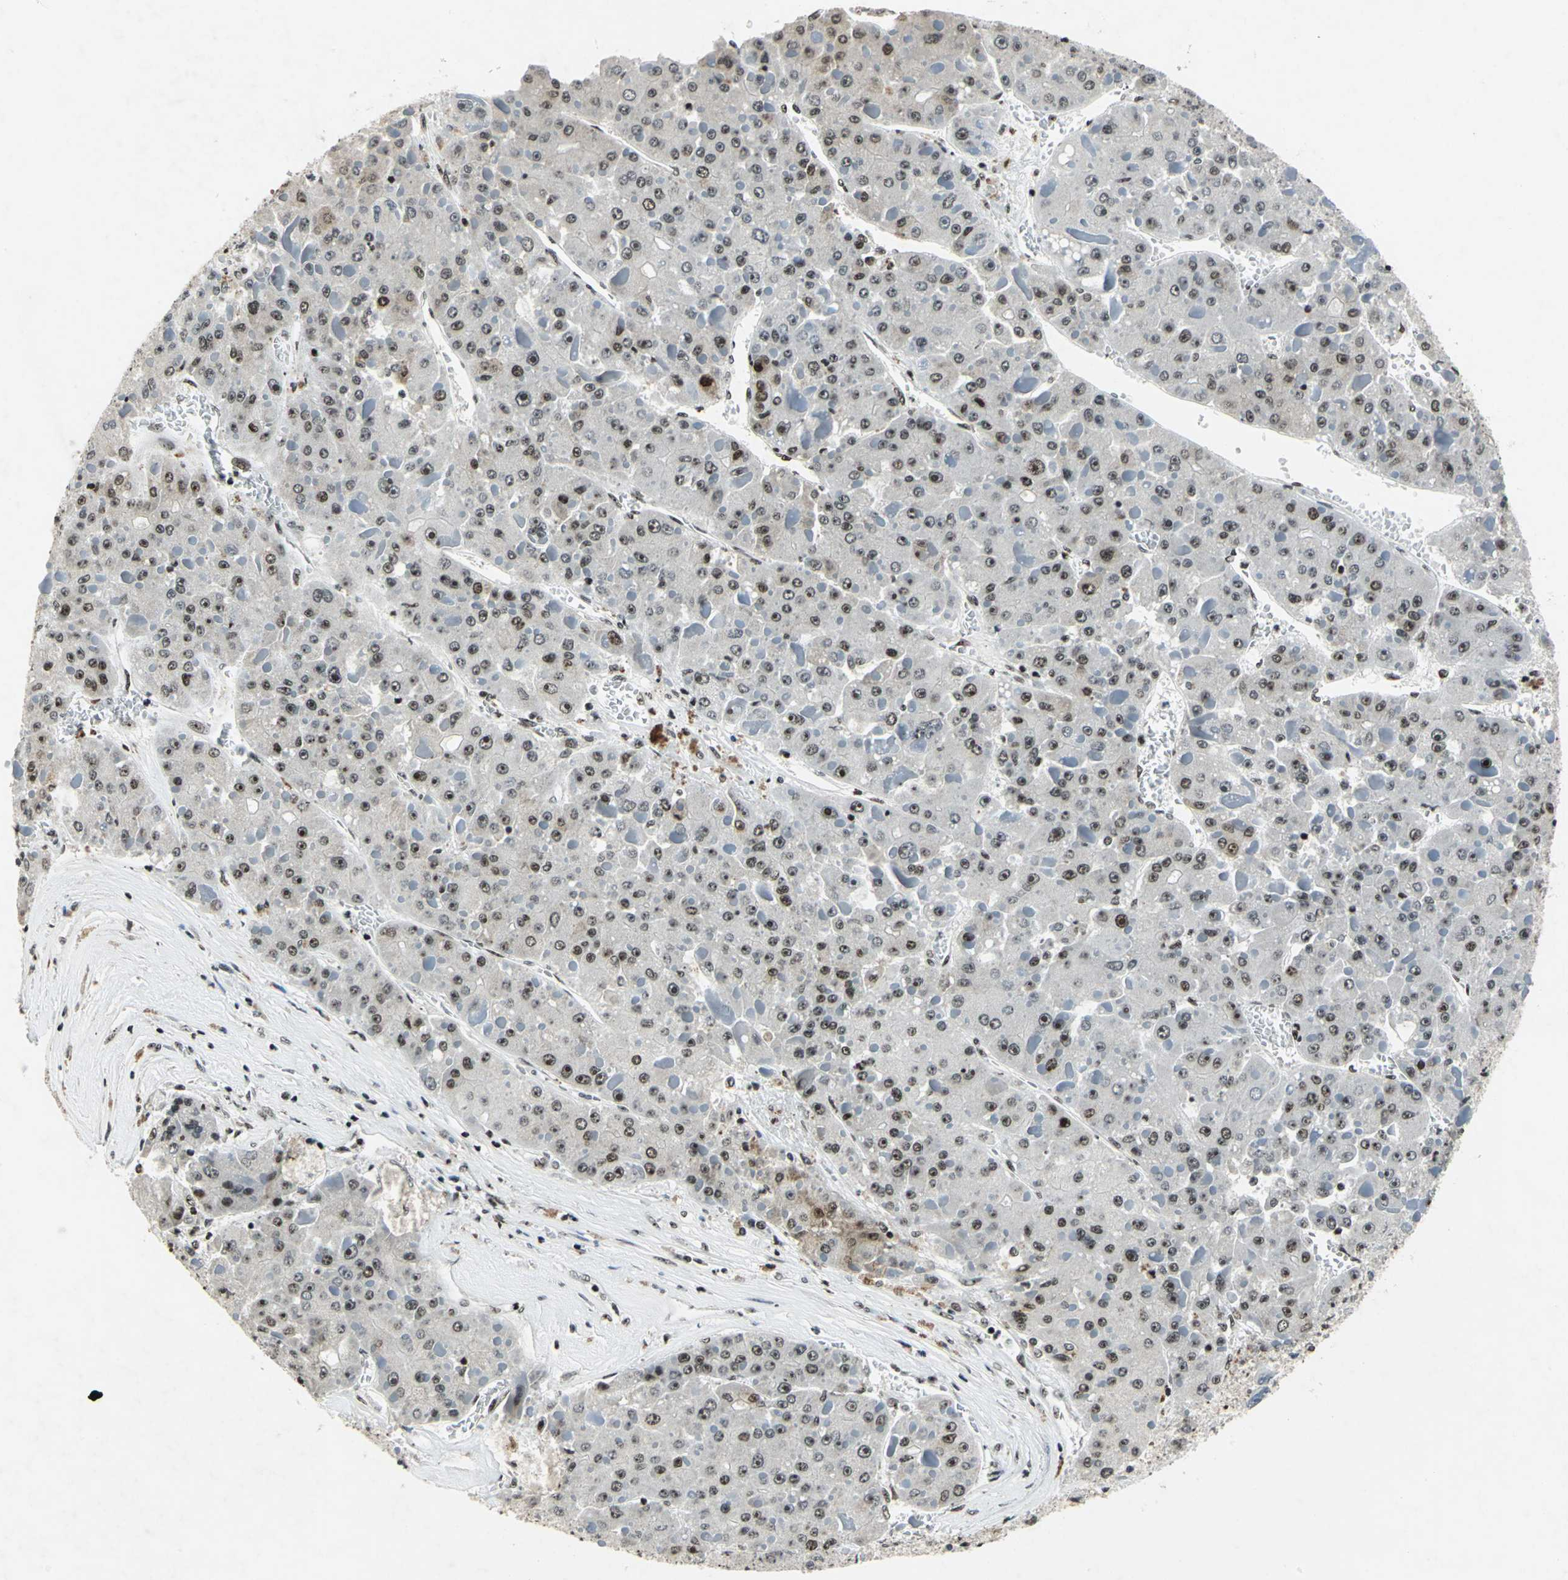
{"staining": {"intensity": "weak", "quantity": "25%-75%", "location": "nuclear"}, "tissue": "liver cancer", "cell_type": "Tumor cells", "image_type": "cancer", "snomed": [{"axis": "morphology", "description": "Carcinoma, Hepatocellular, NOS"}, {"axis": "topography", "description": "Liver"}], "caption": "Brown immunohistochemical staining in liver cancer (hepatocellular carcinoma) exhibits weak nuclear staining in approximately 25%-75% of tumor cells. Immunohistochemistry (ihc) stains the protein in brown and the nuclei are stained blue.", "gene": "UBTF", "patient": {"sex": "female", "age": 73}}